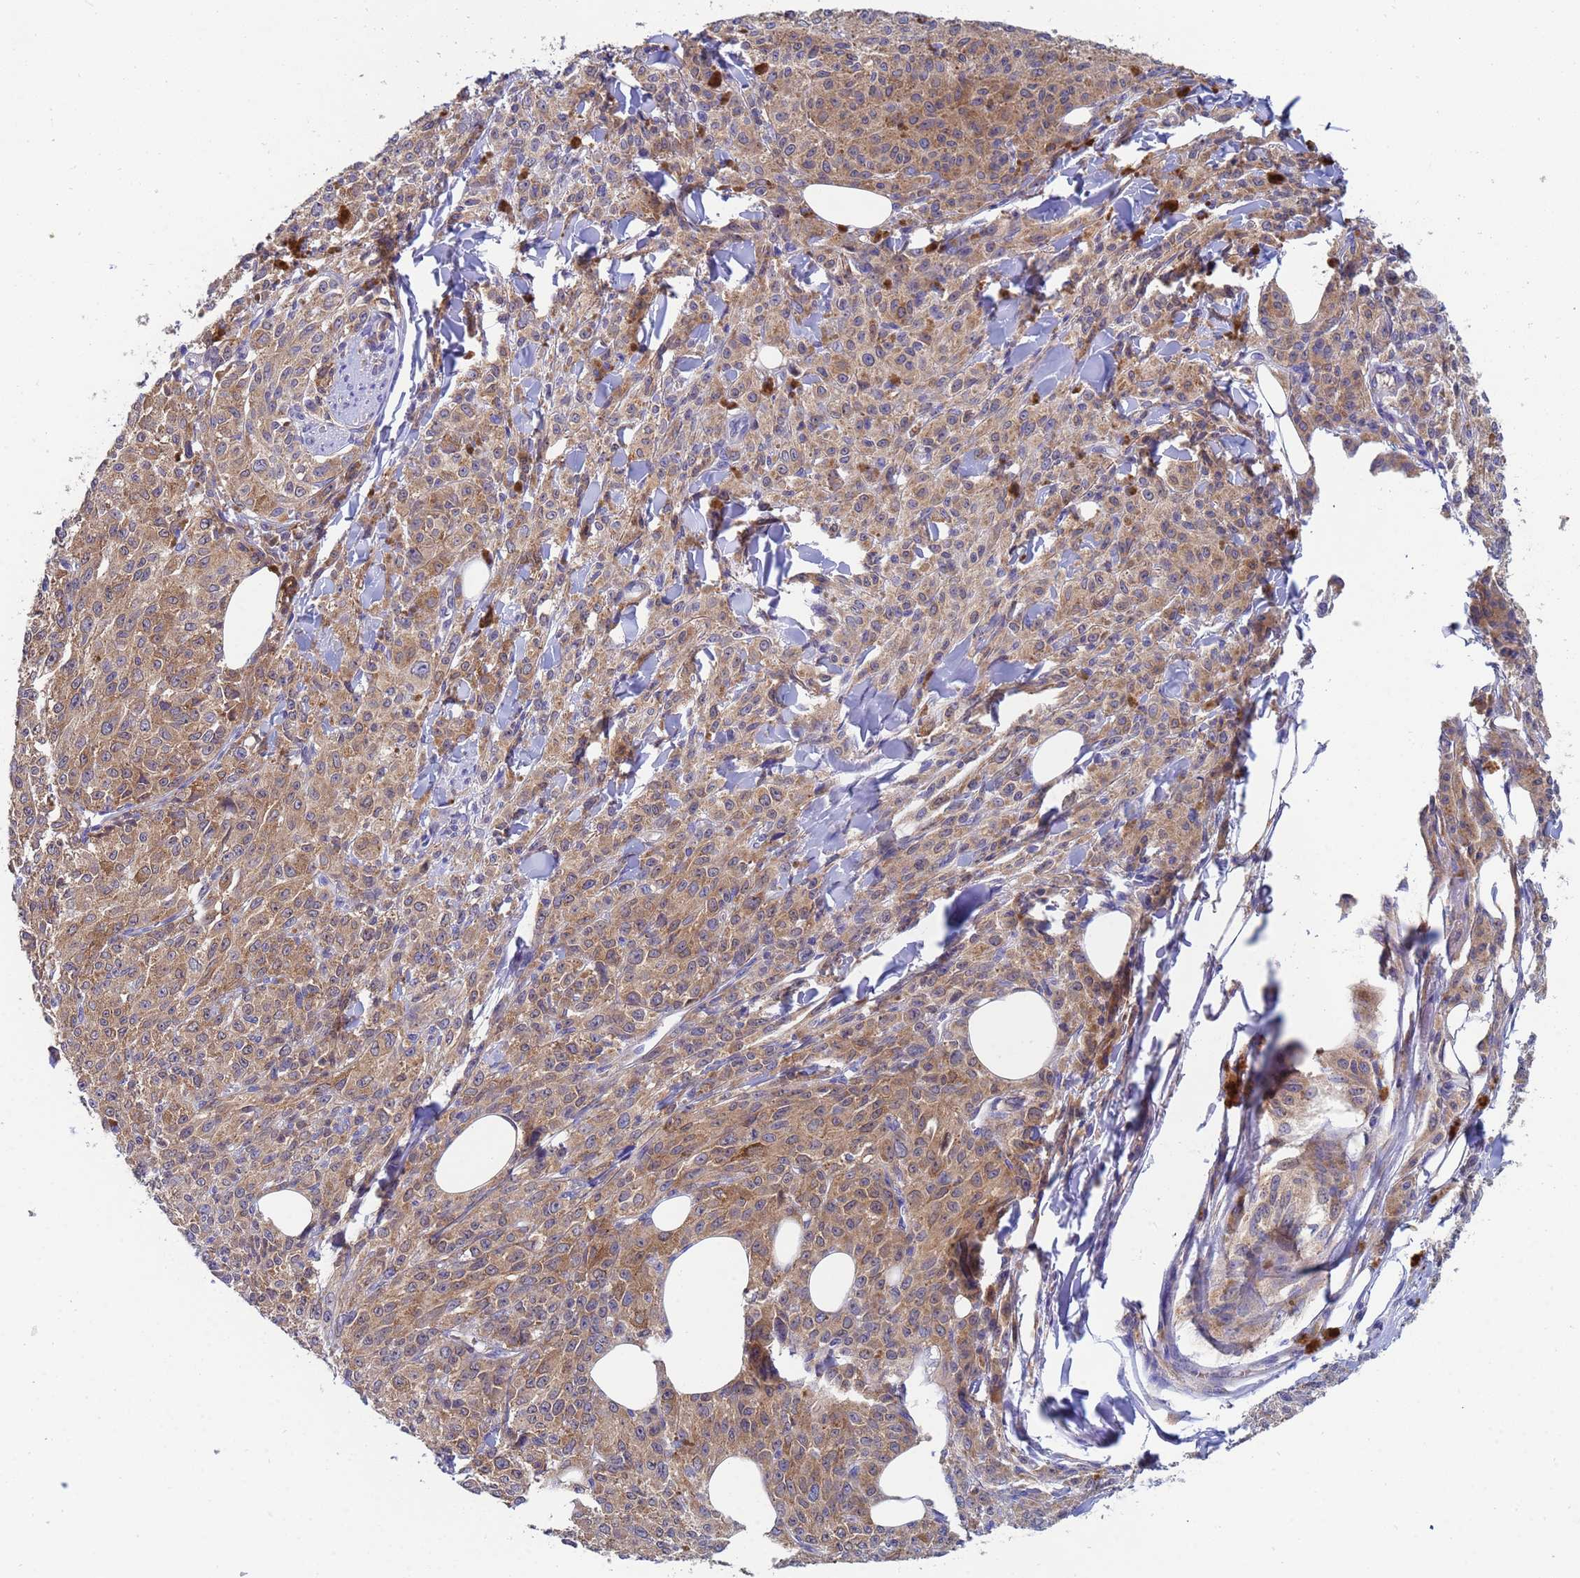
{"staining": {"intensity": "moderate", "quantity": ">75%", "location": "cytoplasmic/membranous"}, "tissue": "melanoma", "cell_type": "Tumor cells", "image_type": "cancer", "snomed": [{"axis": "morphology", "description": "Malignant melanoma, NOS"}, {"axis": "topography", "description": "Skin"}], "caption": "Immunohistochemical staining of human malignant melanoma displays moderate cytoplasmic/membranous protein positivity in approximately >75% of tumor cells.", "gene": "TTLL11", "patient": {"sex": "female", "age": 52}}